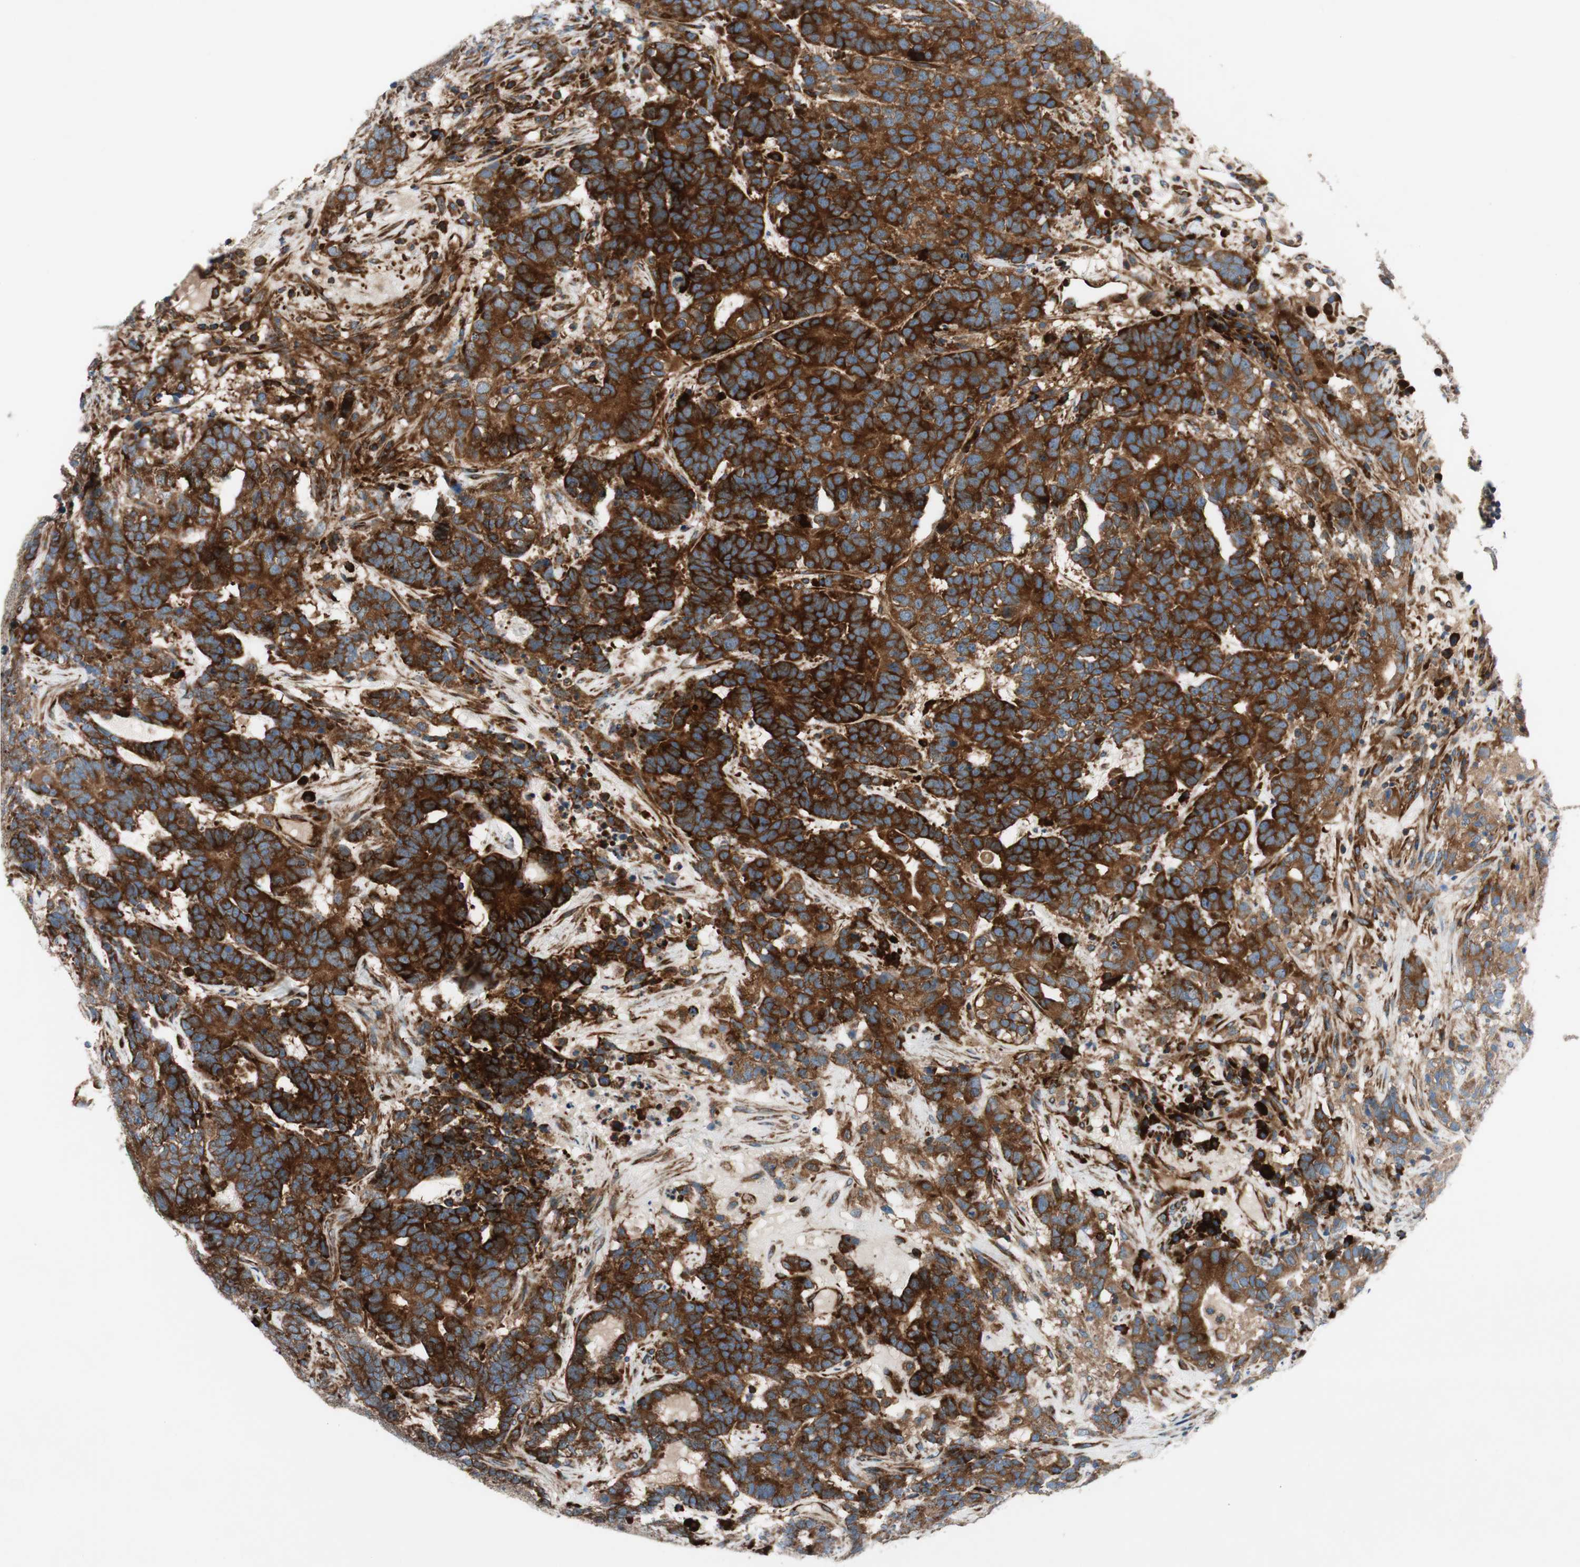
{"staining": {"intensity": "strong", "quantity": ">75%", "location": "cytoplasmic/membranous"}, "tissue": "testis cancer", "cell_type": "Tumor cells", "image_type": "cancer", "snomed": [{"axis": "morphology", "description": "Carcinoma, Embryonal, NOS"}, {"axis": "topography", "description": "Testis"}], "caption": "Human testis embryonal carcinoma stained with a brown dye demonstrates strong cytoplasmic/membranous positive expression in about >75% of tumor cells.", "gene": "CCN4", "patient": {"sex": "male", "age": 26}}